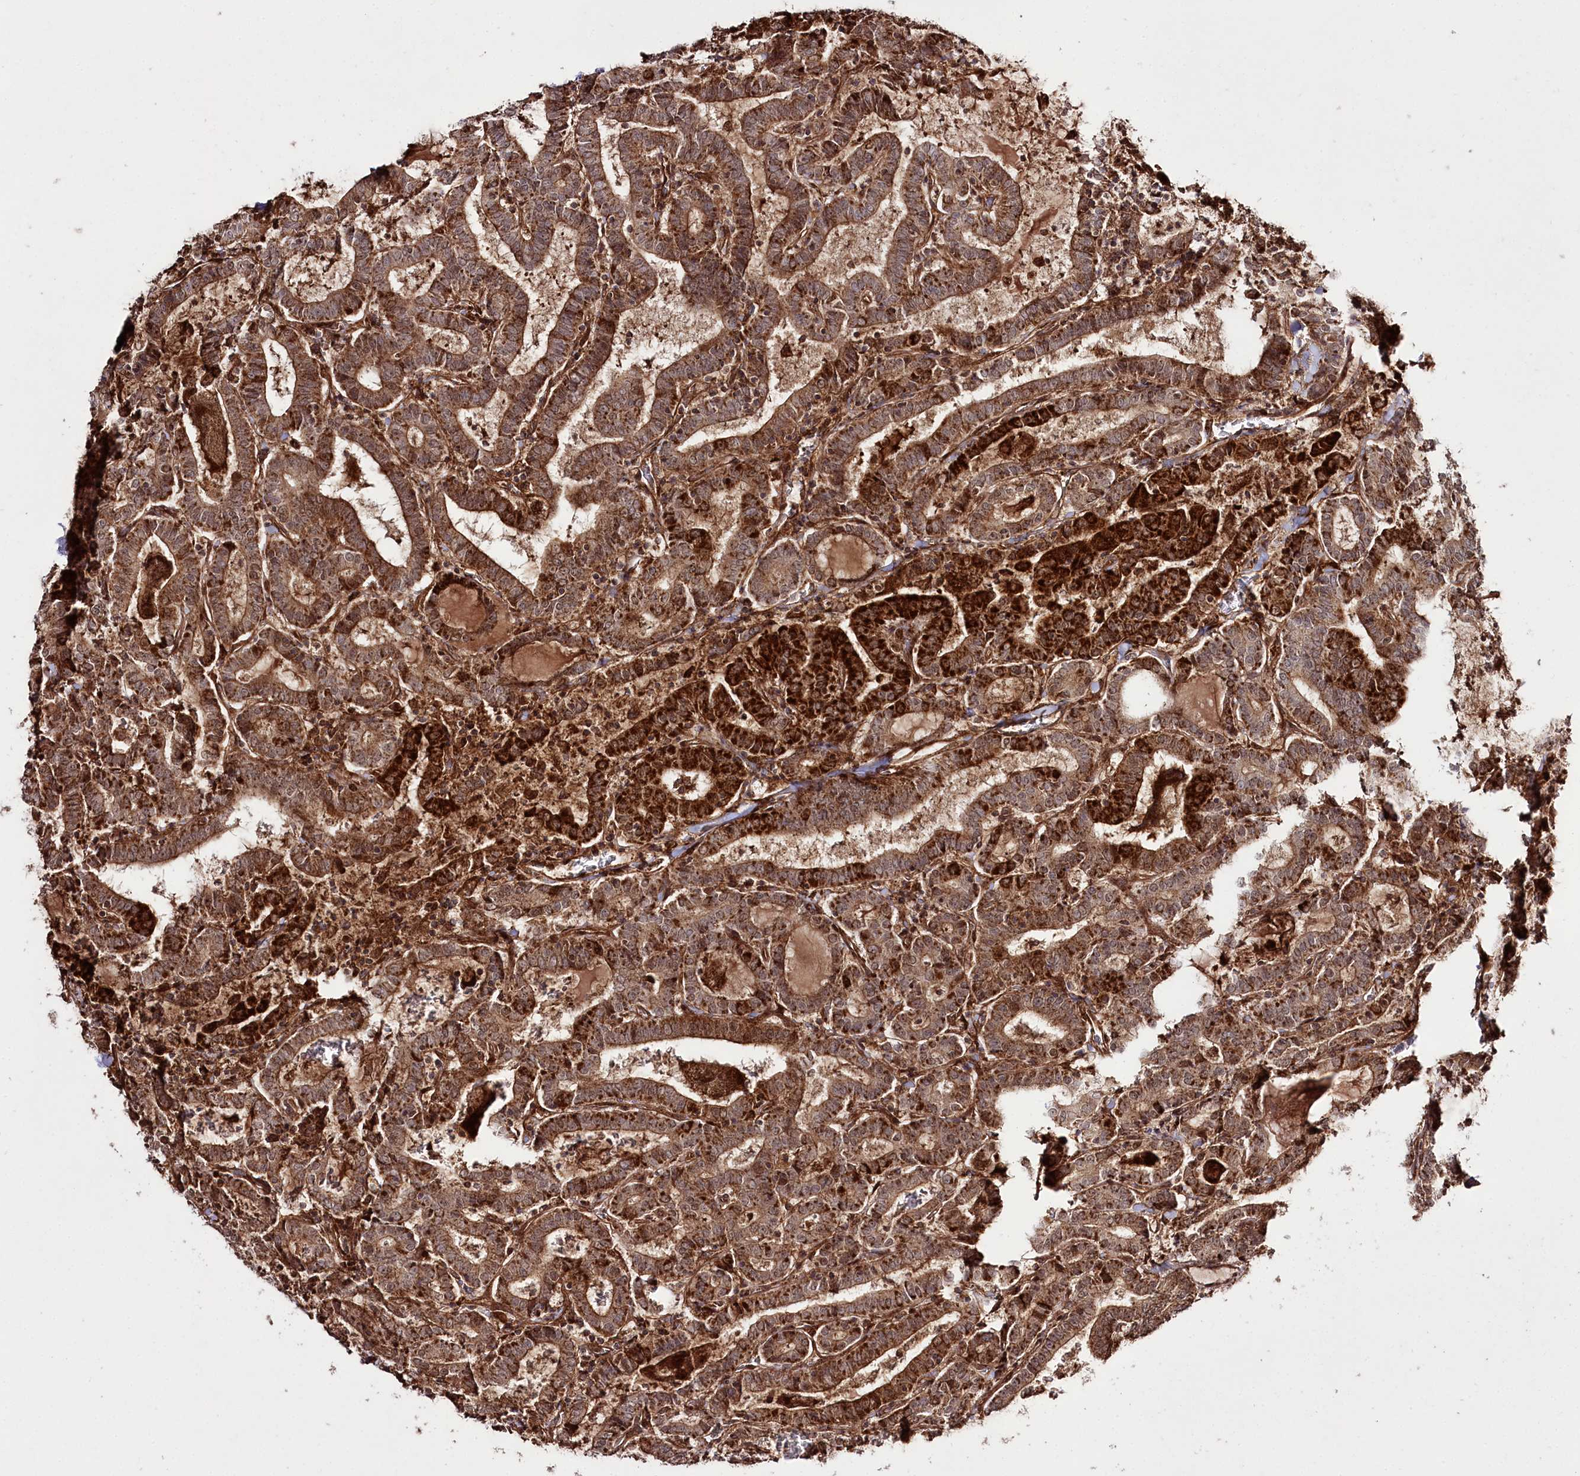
{"staining": {"intensity": "strong", "quantity": ">75%", "location": "cytoplasmic/membranous"}, "tissue": "thyroid cancer", "cell_type": "Tumor cells", "image_type": "cancer", "snomed": [{"axis": "morphology", "description": "Papillary adenocarcinoma, NOS"}, {"axis": "topography", "description": "Thyroid gland"}], "caption": "Thyroid cancer was stained to show a protein in brown. There is high levels of strong cytoplasmic/membranous expression in approximately >75% of tumor cells. The protein is stained brown, and the nuclei are stained in blue (DAB (3,3'-diaminobenzidine) IHC with brightfield microscopy, high magnification).", "gene": "REXO2", "patient": {"sex": "female", "age": 72}}